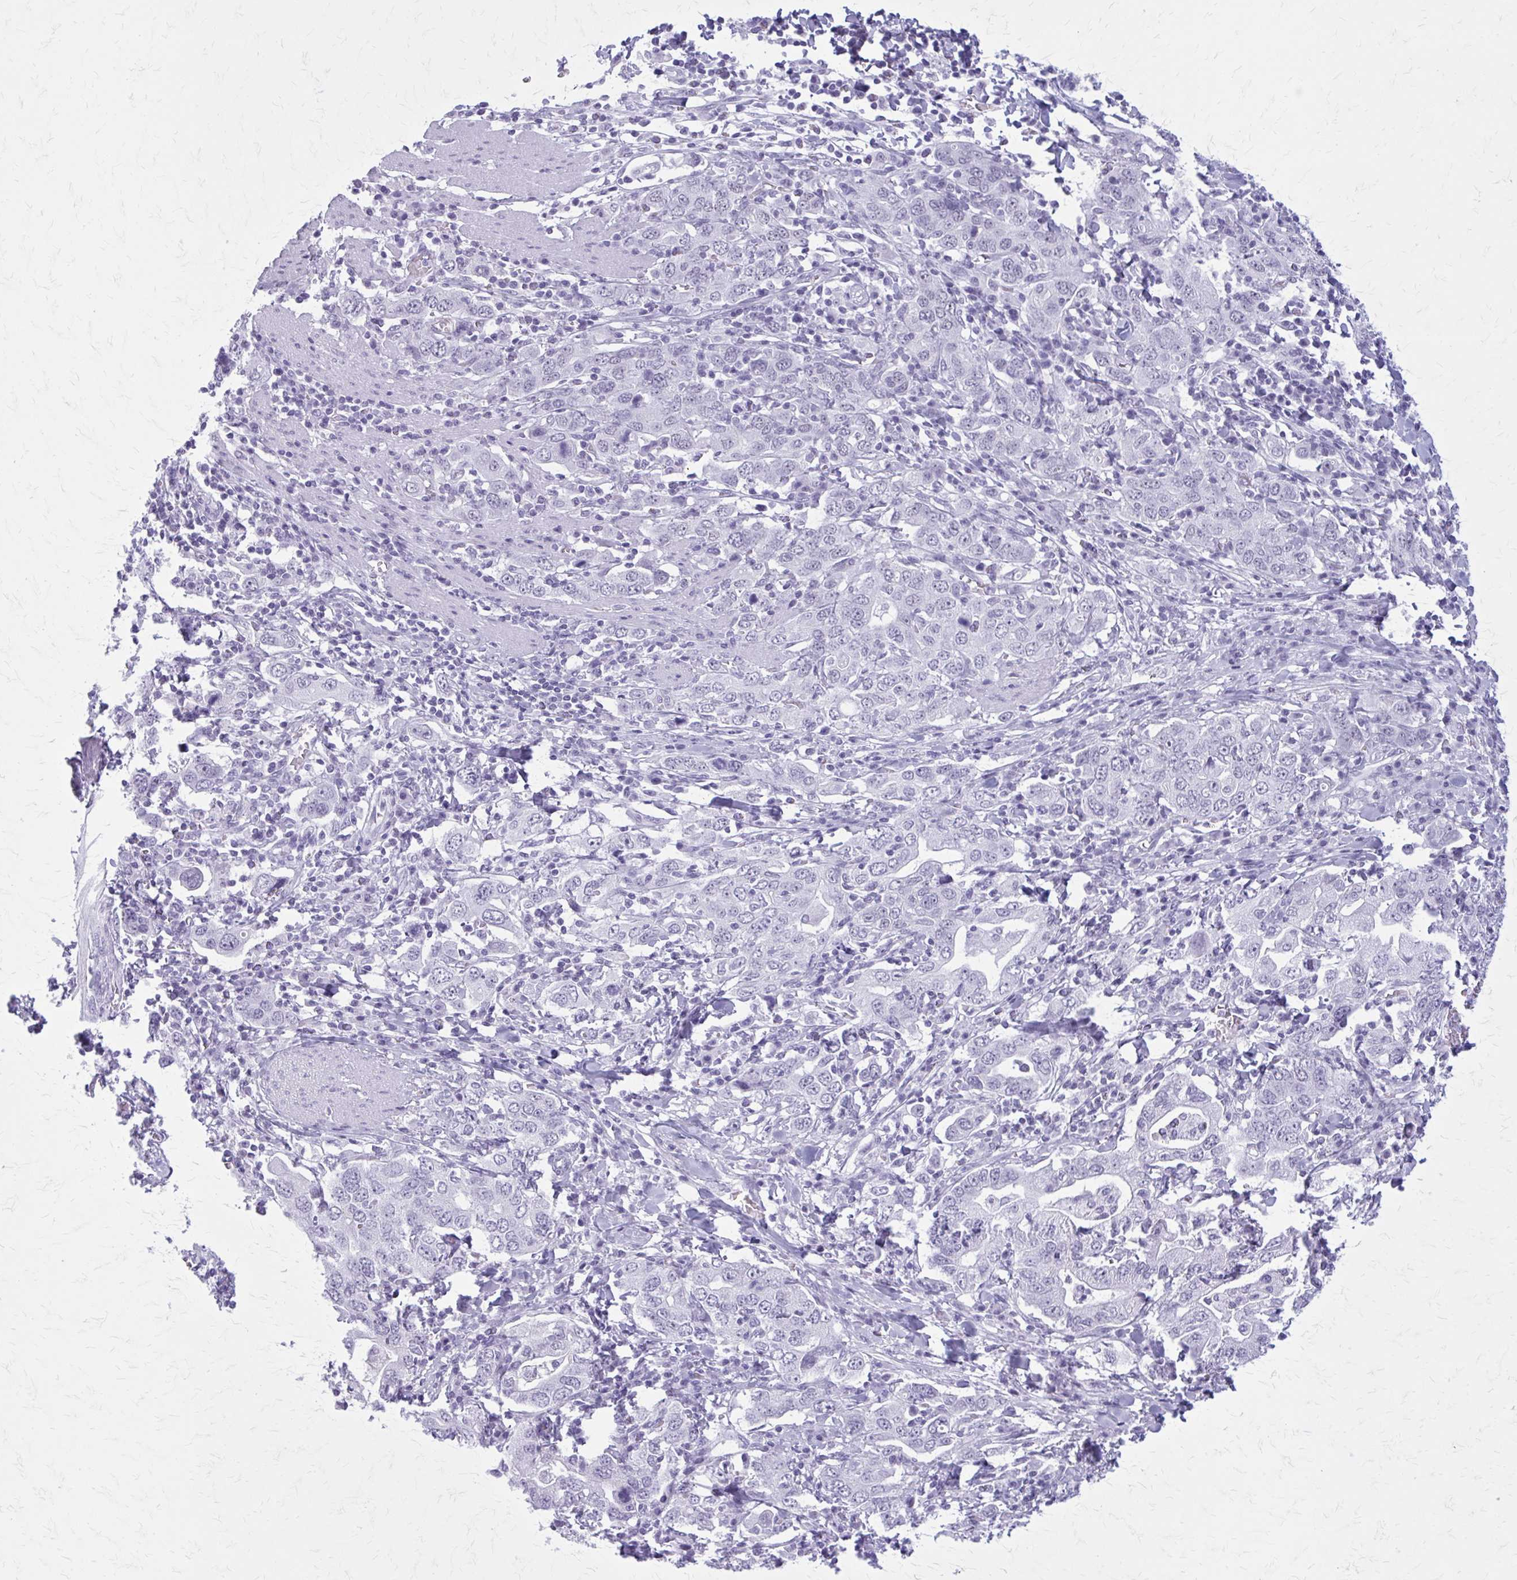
{"staining": {"intensity": "negative", "quantity": "none", "location": "none"}, "tissue": "stomach cancer", "cell_type": "Tumor cells", "image_type": "cancer", "snomed": [{"axis": "morphology", "description": "Adenocarcinoma, NOS"}, {"axis": "topography", "description": "Stomach, upper"}, {"axis": "topography", "description": "Stomach"}], "caption": "Histopathology image shows no significant protein staining in tumor cells of stomach cancer (adenocarcinoma).", "gene": "GAD1", "patient": {"sex": "male", "age": 62}}